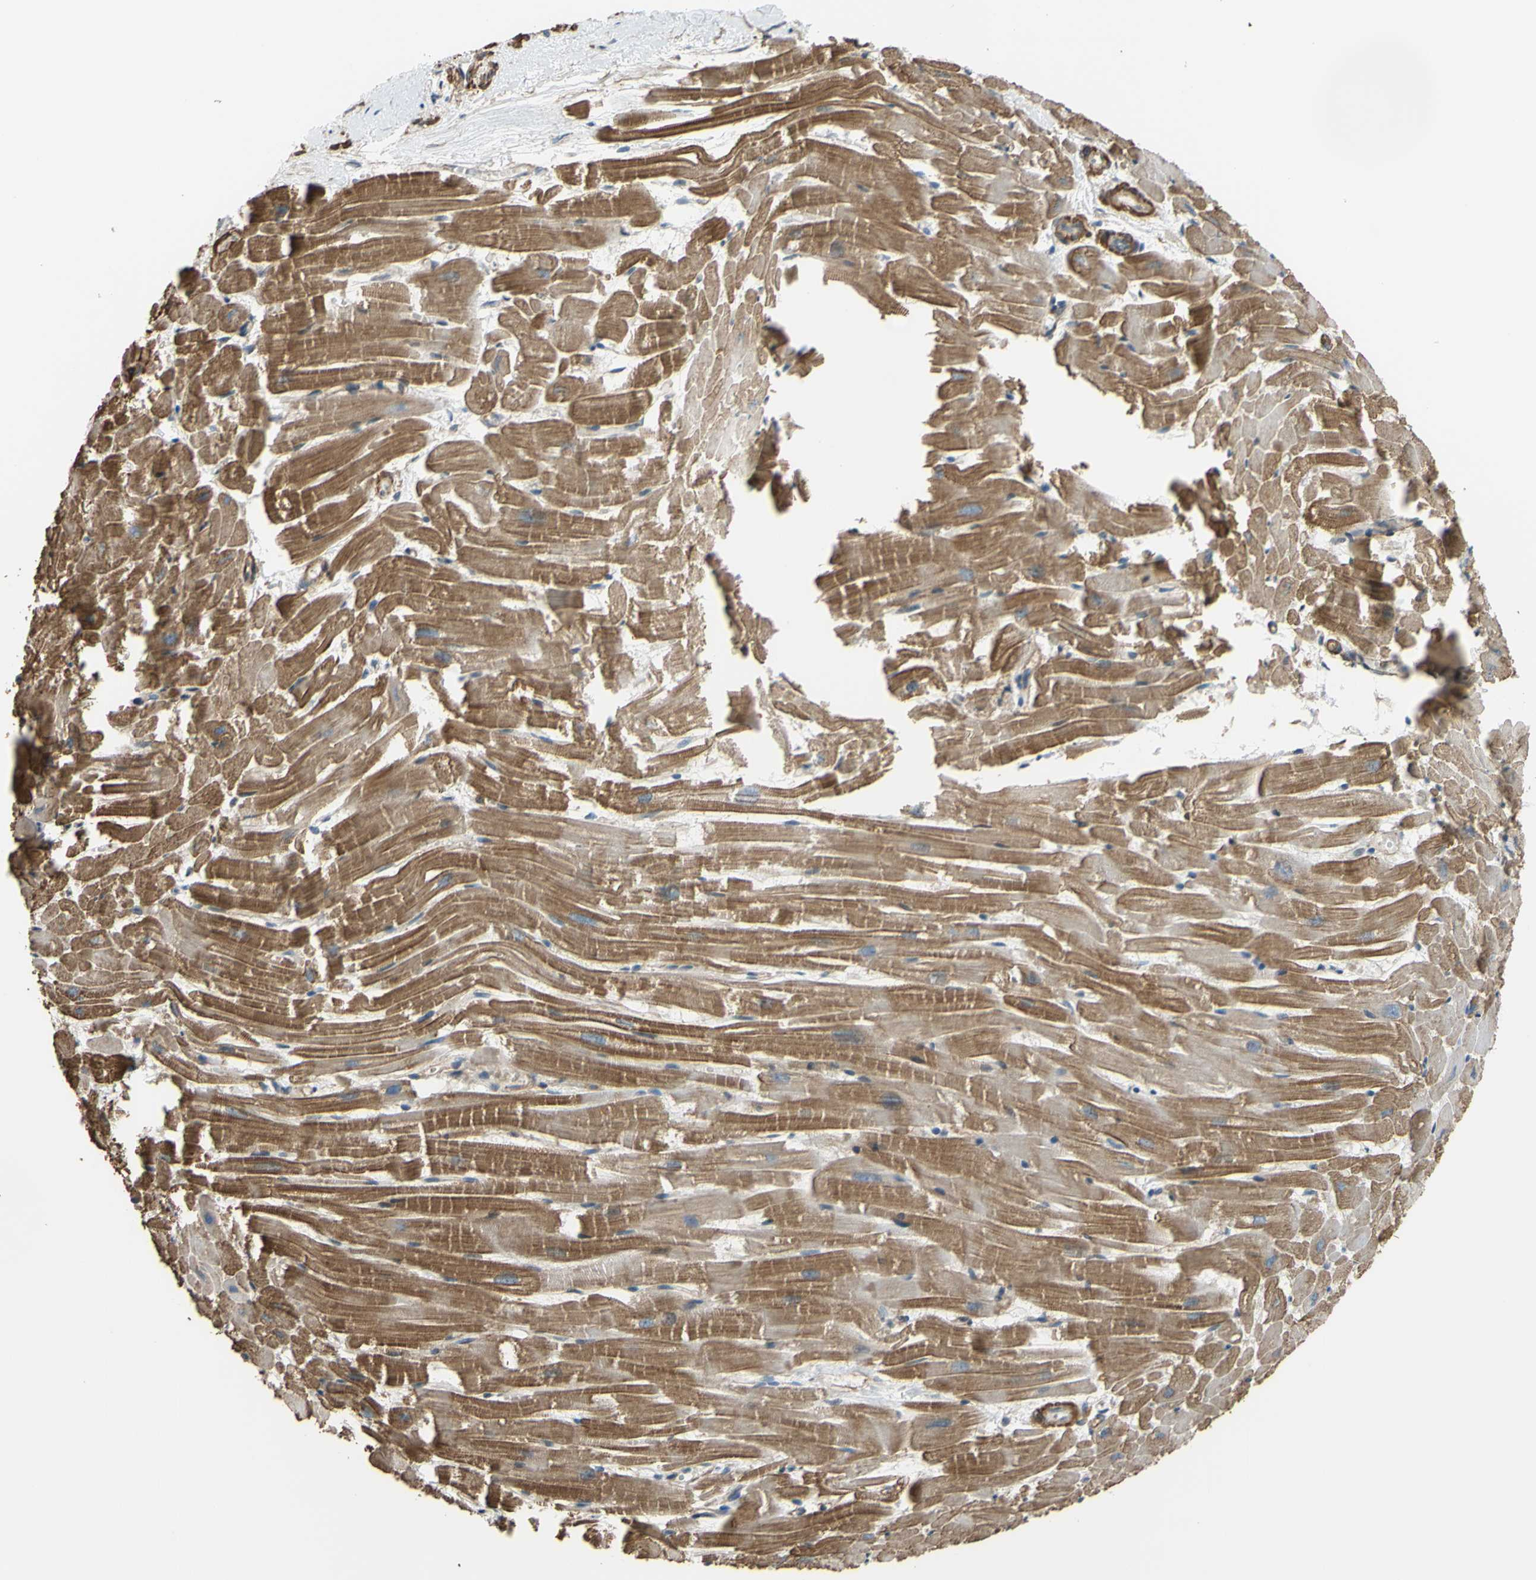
{"staining": {"intensity": "moderate", "quantity": "25%-75%", "location": "cytoplasmic/membranous"}, "tissue": "heart muscle", "cell_type": "Cardiomyocytes", "image_type": "normal", "snomed": [{"axis": "morphology", "description": "Normal tissue, NOS"}, {"axis": "topography", "description": "Heart"}], "caption": "The image reveals staining of benign heart muscle, revealing moderate cytoplasmic/membranous protein positivity (brown color) within cardiomyocytes. (DAB (3,3'-diaminobenzidine) IHC with brightfield microscopy, high magnification).", "gene": "ADD3", "patient": {"sex": "female", "age": 19}}